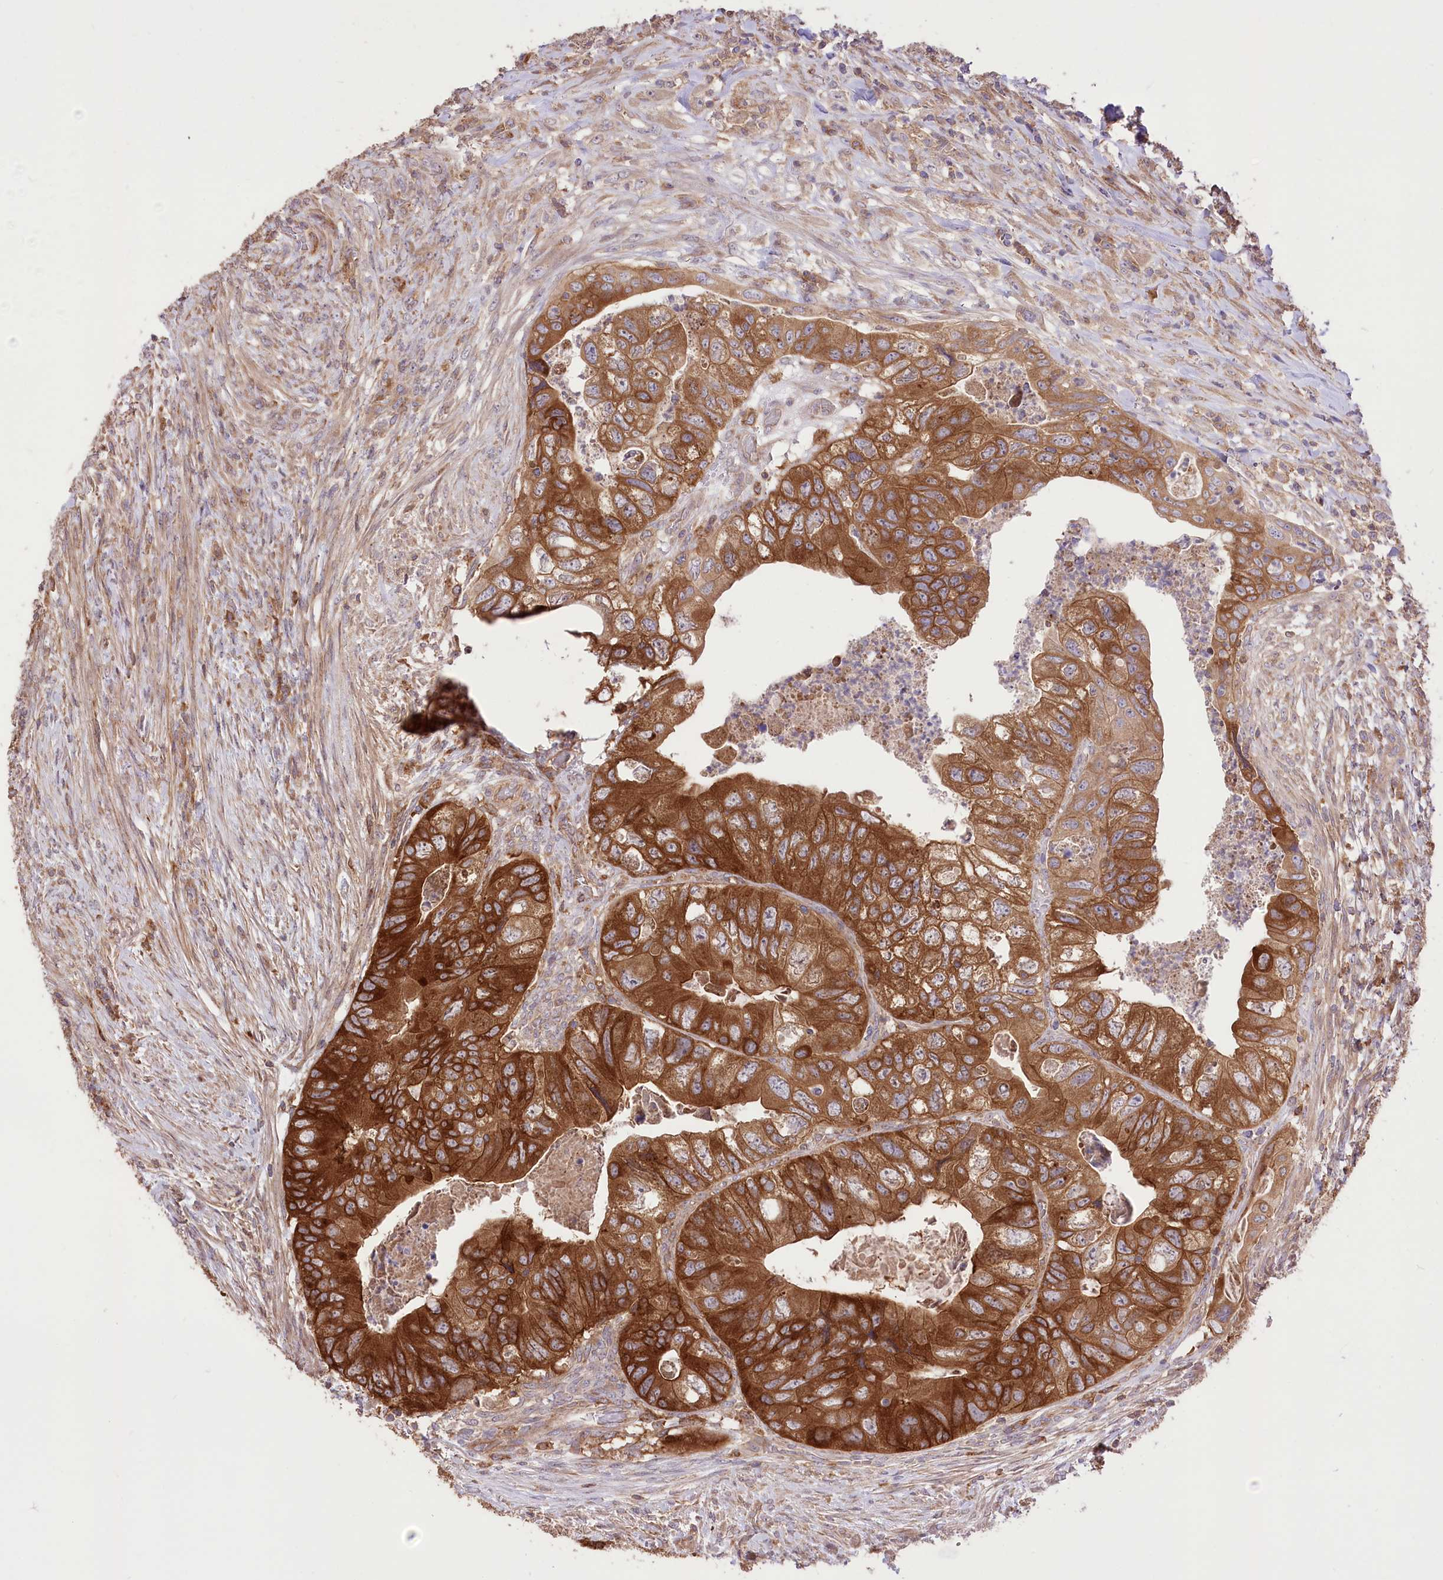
{"staining": {"intensity": "strong", "quantity": ">75%", "location": "cytoplasmic/membranous"}, "tissue": "colorectal cancer", "cell_type": "Tumor cells", "image_type": "cancer", "snomed": [{"axis": "morphology", "description": "Adenocarcinoma, NOS"}, {"axis": "topography", "description": "Rectum"}], "caption": "Immunohistochemistry (IHC) staining of adenocarcinoma (colorectal), which reveals high levels of strong cytoplasmic/membranous staining in approximately >75% of tumor cells indicating strong cytoplasmic/membranous protein staining. The staining was performed using DAB (3,3'-diaminobenzidine) (brown) for protein detection and nuclei were counterstained in hematoxylin (blue).", "gene": "XYLB", "patient": {"sex": "male", "age": 63}}